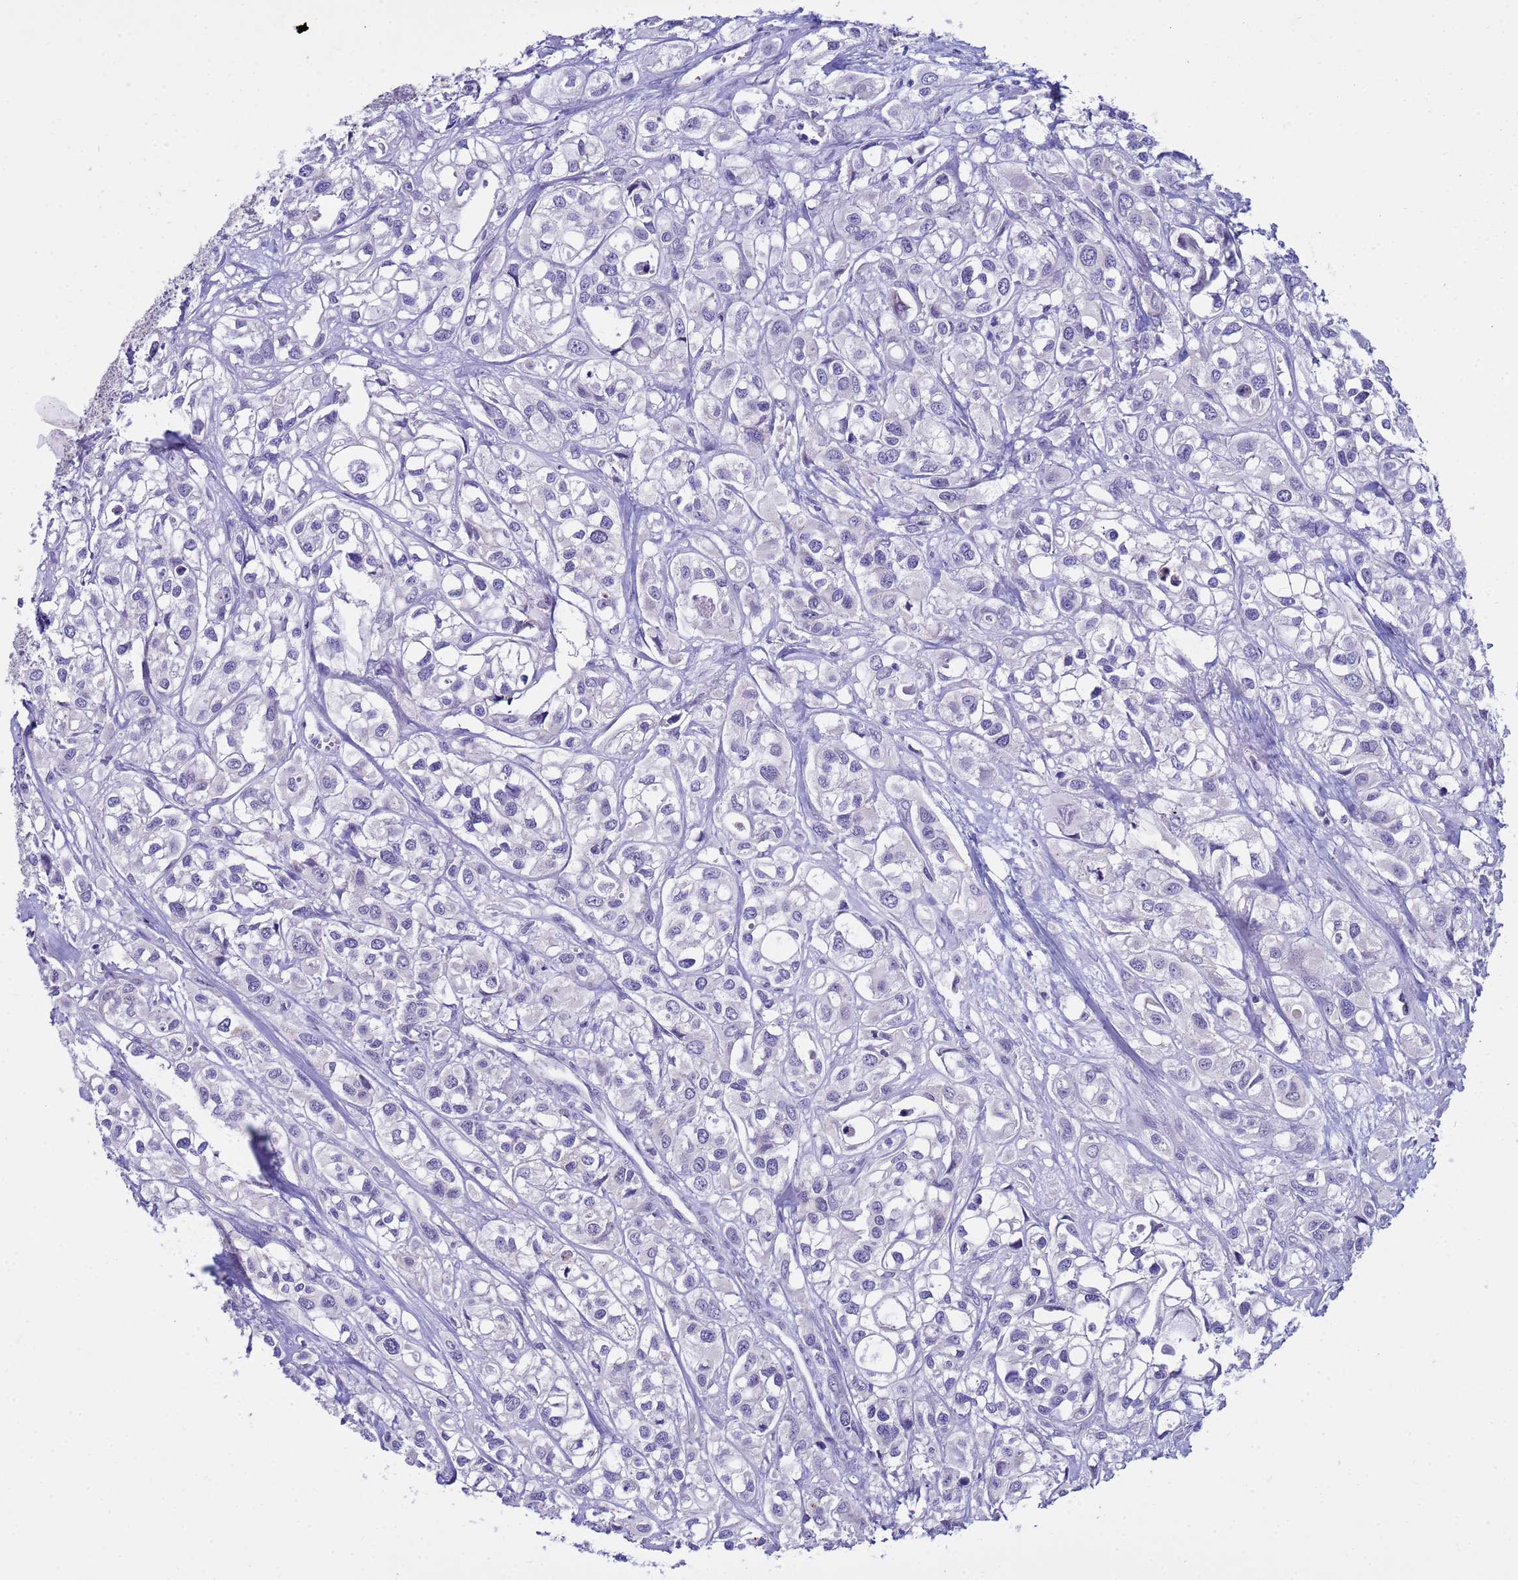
{"staining": {"intensity": "negative", "quantity": "none", "location": "none"}, "tissue": "urothelial cancer", "cell_type": "Tumor cells", "image_type": "cancer", "snomed": [{"axis": "morphology", "description": "Urothelial carcinoma, High grade"}, {"axis": "topography", "description": "Urinary bladder"}], "caption": "Immunohistochemistry (IHC) of human urothelial cancer displays no positivity in tumor cells.", "gene": "IGSF11", "patient": {"sex": "male", "age": 67}}